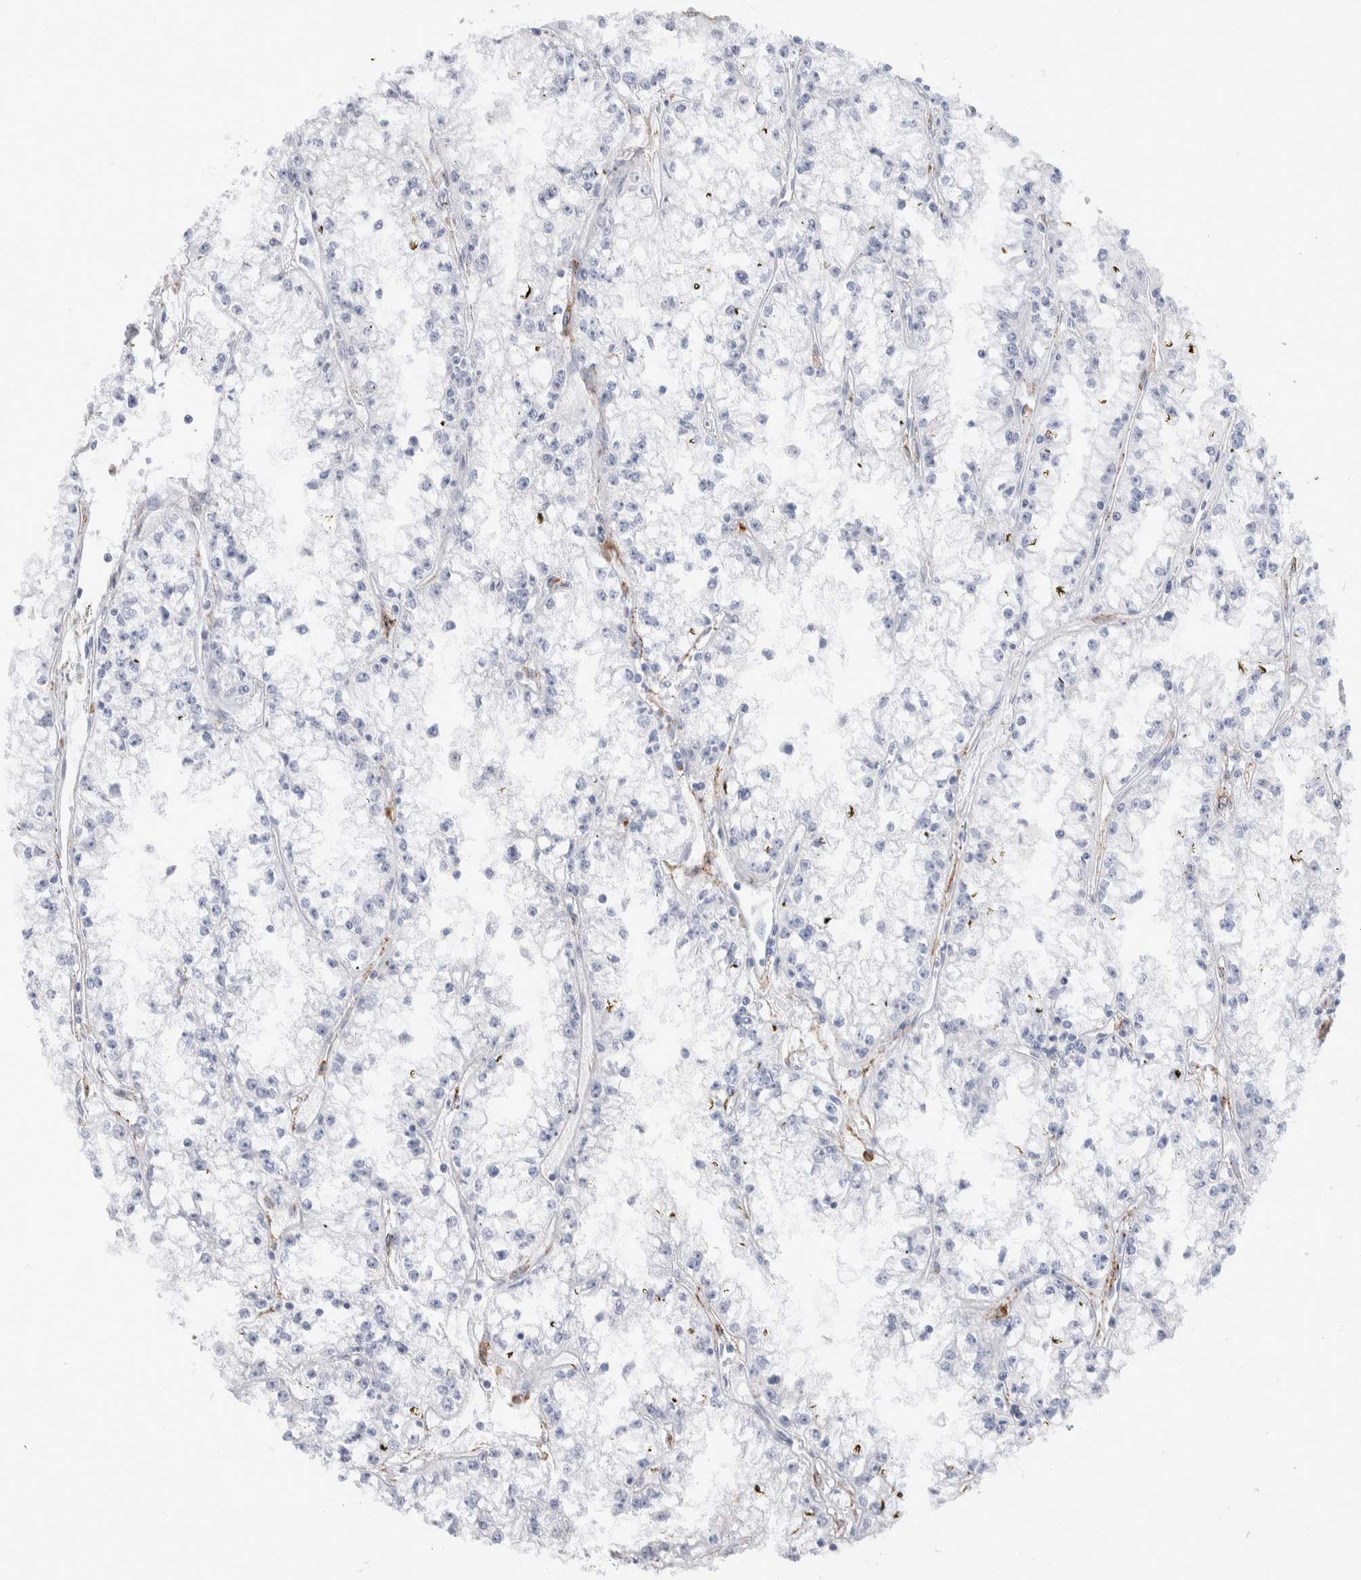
{"staining": {"intensity": "negative", "quantity": "none", "location": "none"}, "tissue": "renal cancer", "cell_type": "Tumor cells", "image_type": "cancer", "snomed": [{"axis": "morphology", "description": "Adenocarcinoma, NOS"}, {"axis": "topography", "description": "Kidney"}], "caption": "Protein analysis of renal adenocarcinoma reveals no significant expression in tumor cells.", "gene": "SEPTIN4", "patient": {"sex": "male", "age": 56}}